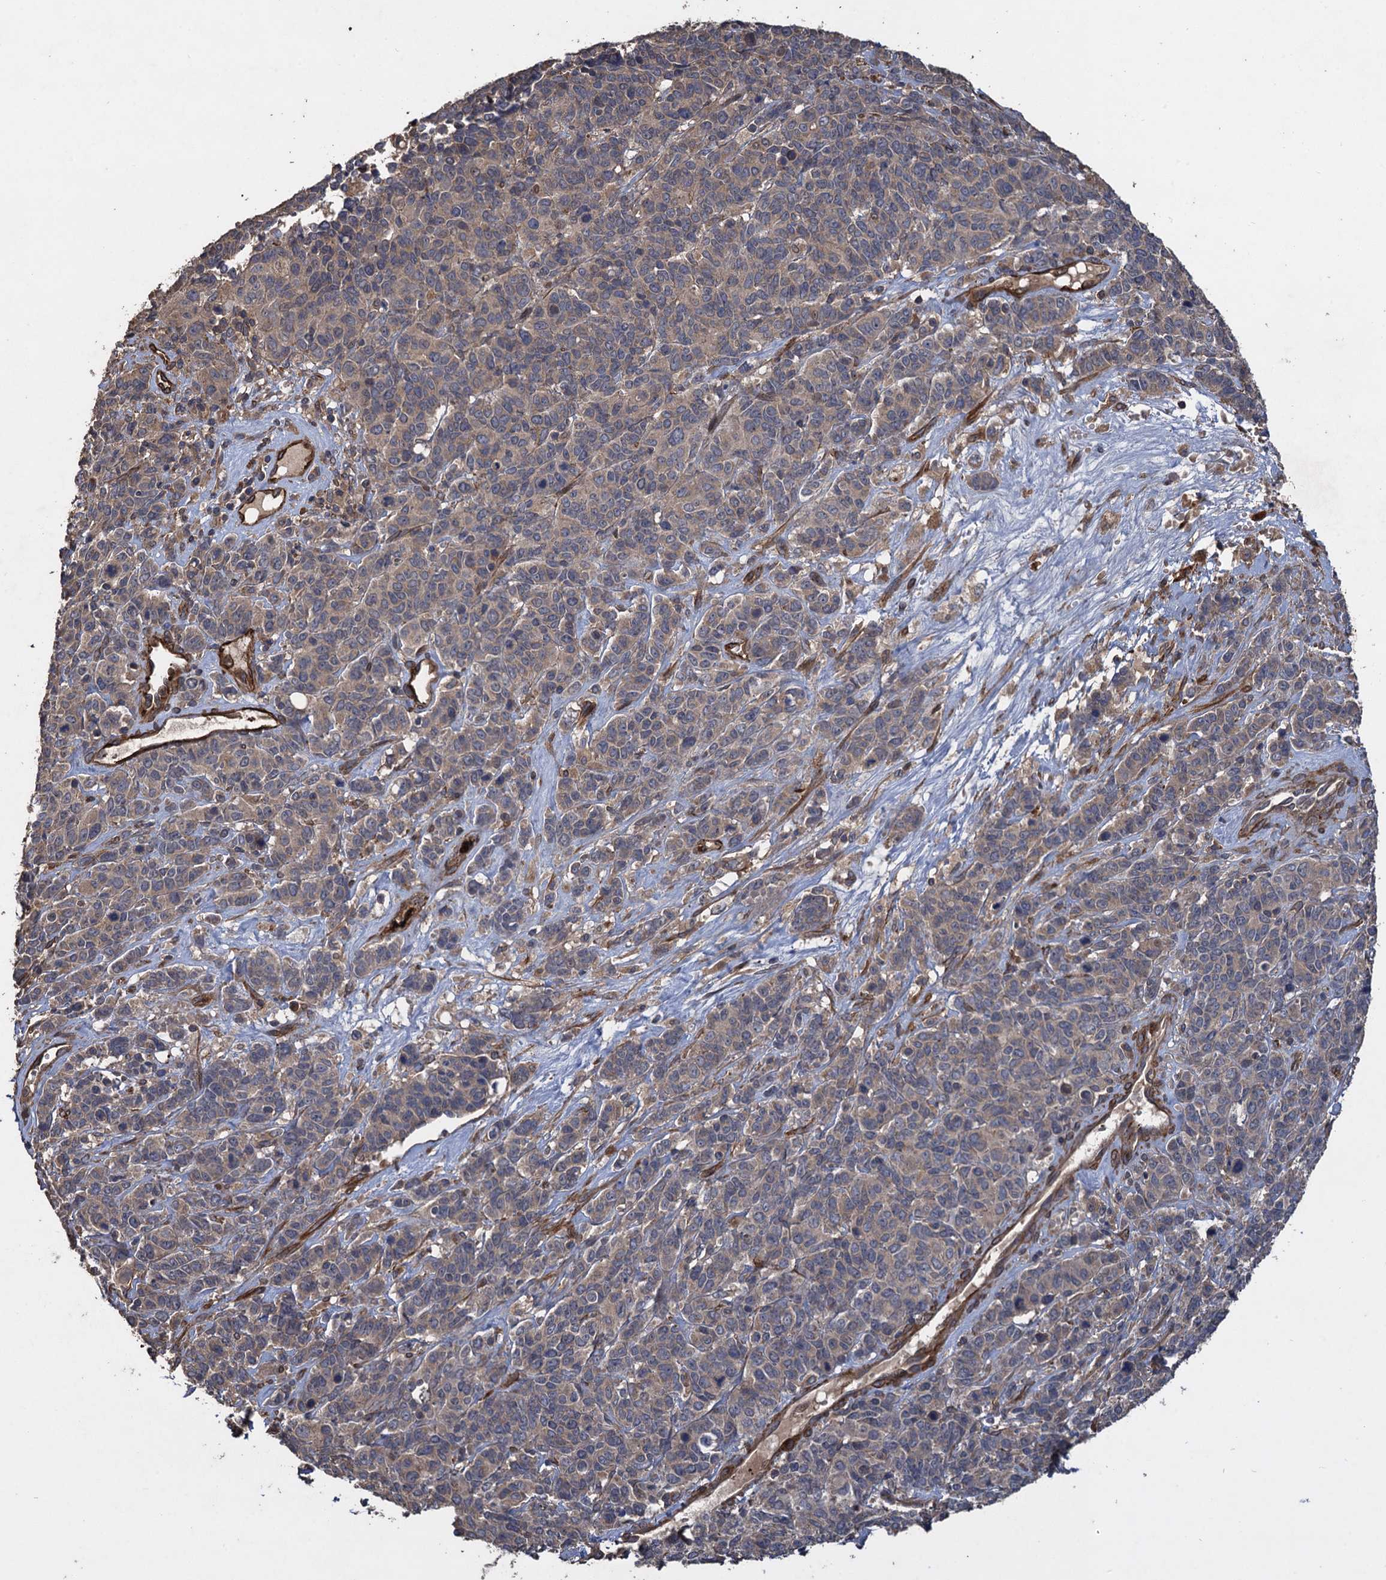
{"staining": {"intensity": "negative", "quantity": "none", "location": "none"}, "tissue": "cervical cancer", "cell_type": "Tumor cells", "image_type": "cancer", "snomed": [{"axis": "morphology", "description": "Squamous cell carcinoma, NOS"}, {"axis": "topography", "description": "Cervix"}], "caption": "IHC image of neoplastic tissue: human cervical squamous cell carcinoma stained with DAB shows no significant protein expression in tumor cells.", "gene": "TXNDC11", "patient": {"sex": "female", "age": 60}}